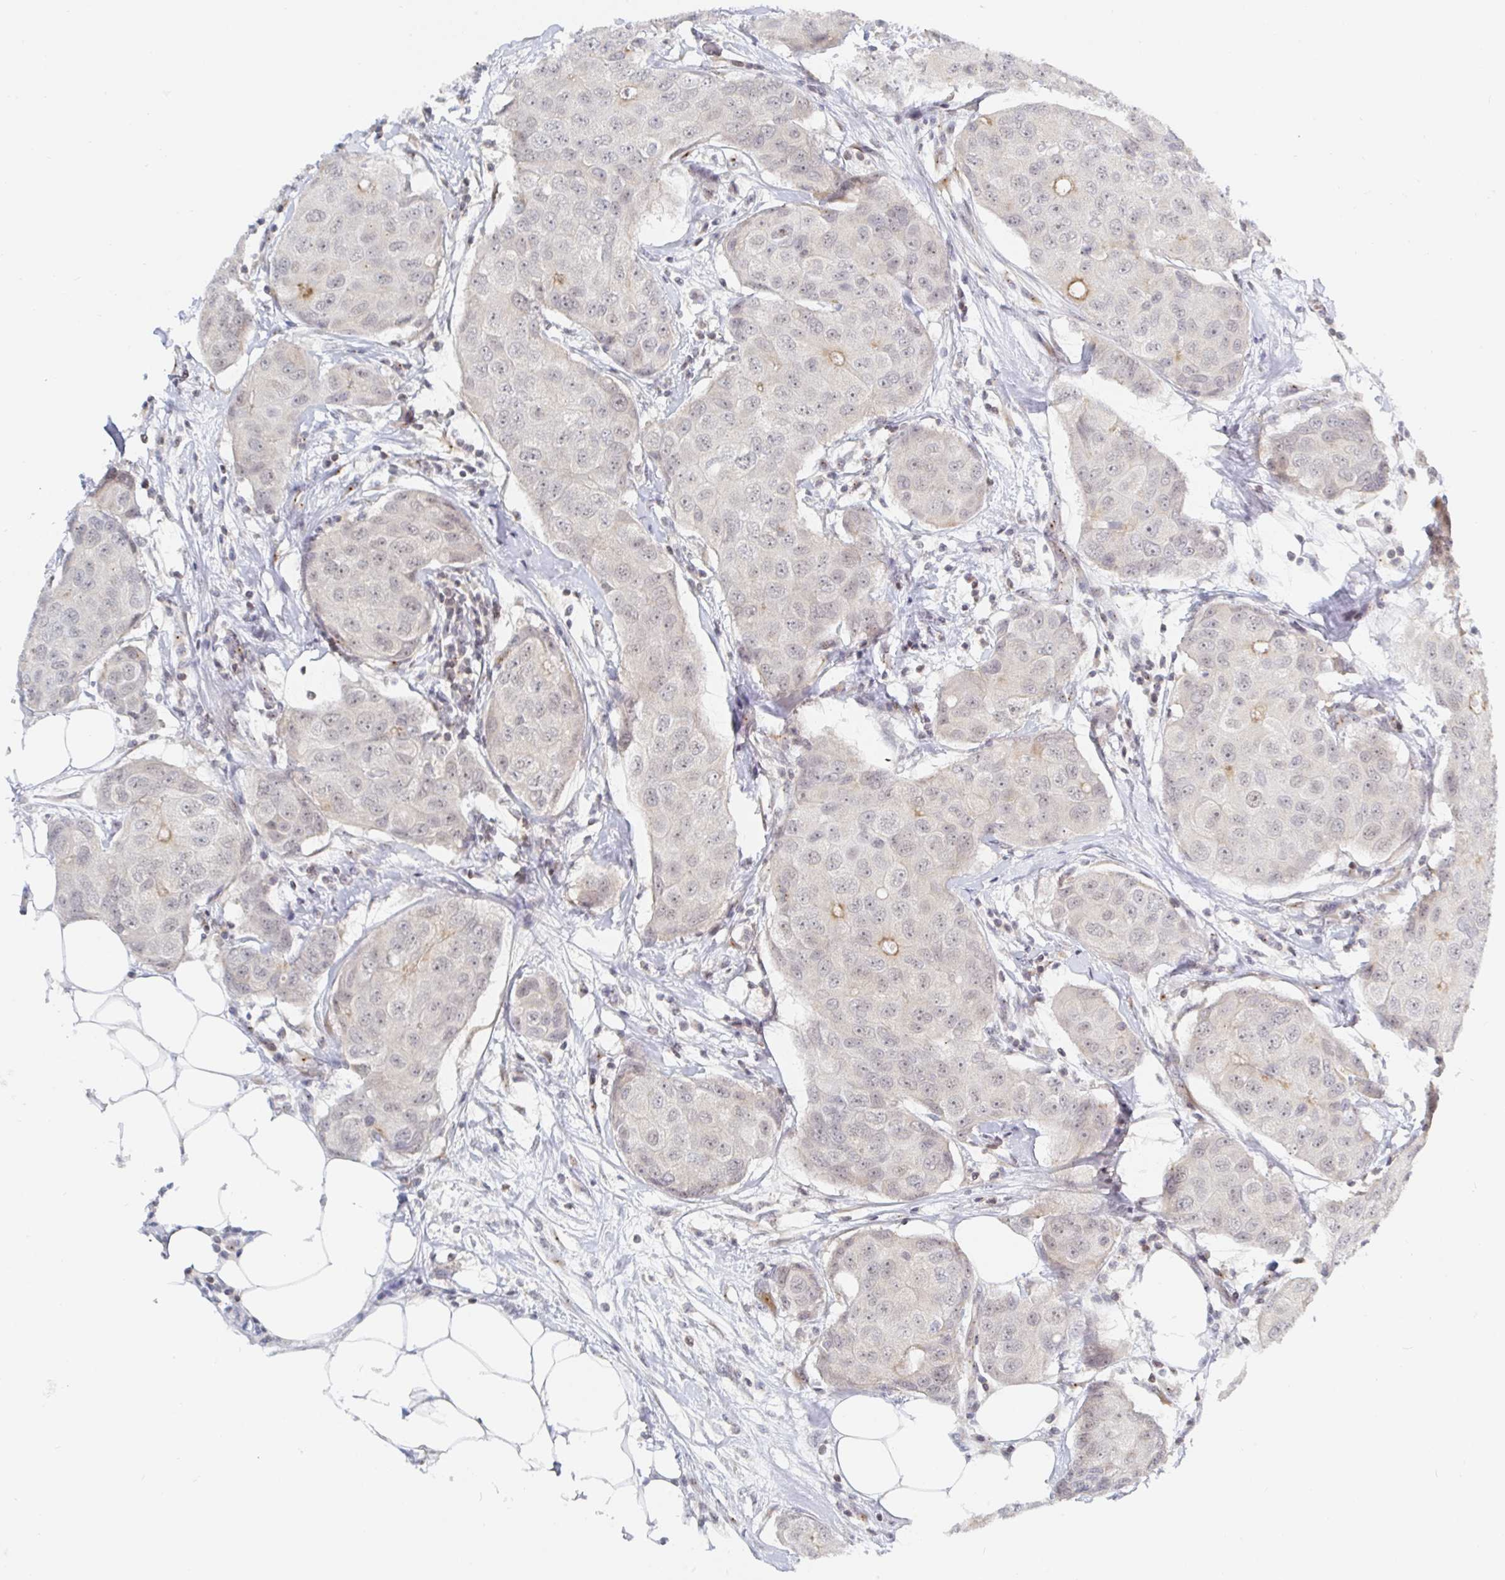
{"staining": {"intensity": "weak", "quantity": "<25%", "location": "cytoplasmic/membranous,nuclear"}, "tissue": "breast cancer", "cell_type": "Tumor cells", "image_type": "cancer", "snomed": [{"axis": "morphology", "description": "Duct carcinoma"}, {"axis": "topography", "description": "Breast"}, {"axis": "topography", "description": "Lymph node"}], "caption": "Immunohistochemistry (IHC) of breast cancer (infiltrating ductal carcinoma) displays no staining in tumor cells.", "gene": "CHD2", "patient": {"sex": "female", "age": 80}}